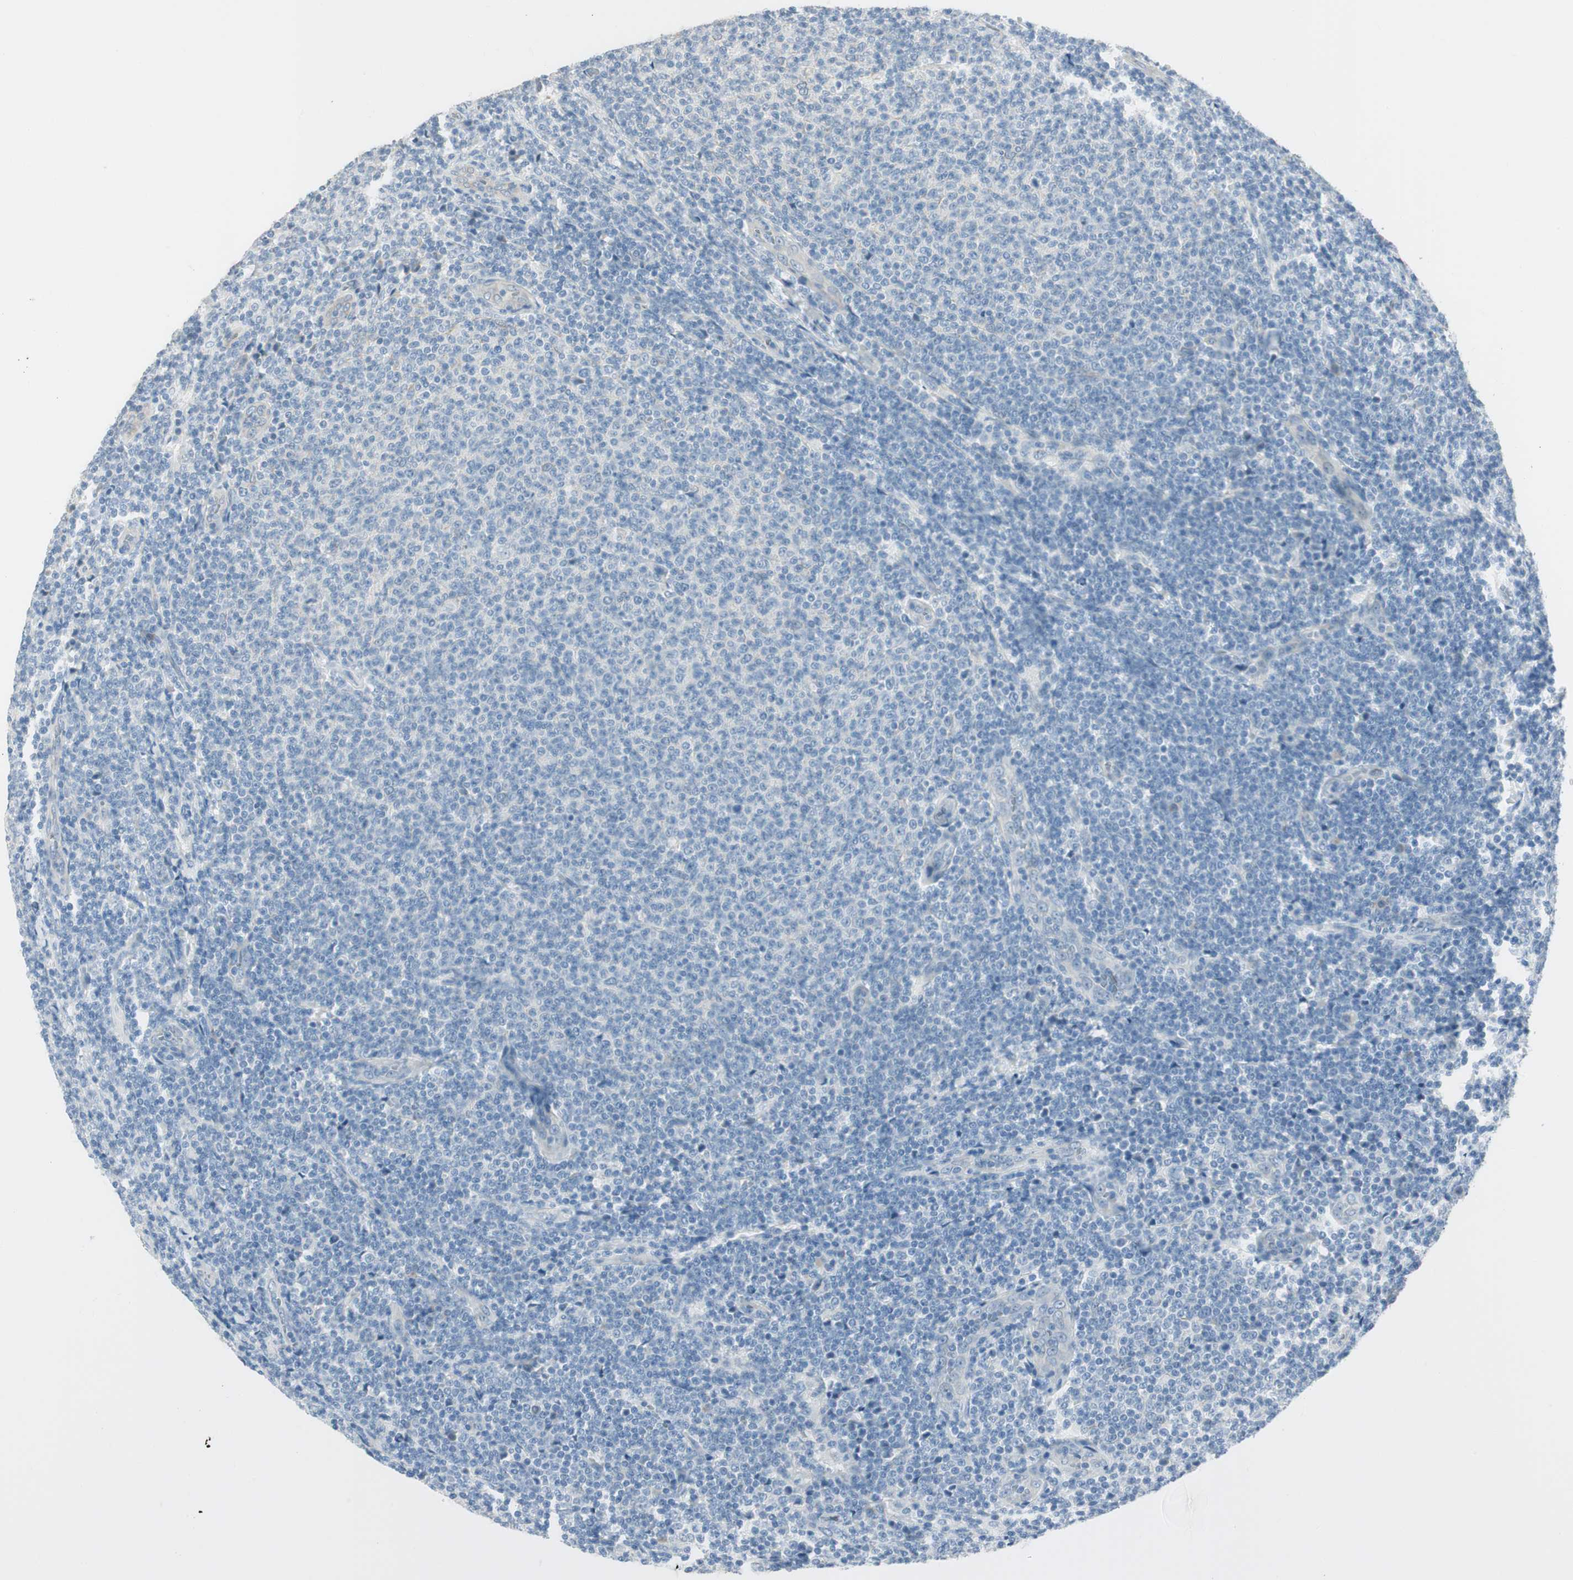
{"staining": {"intensity": "negative", "quantity": "none", "location": "none"}, "tissue": "lymphoma", "cell_type": "Tumor cells", "image_type": "cancer", "snomed": [{"axis": "morphology", "description": "Malignant lymphoma, non-Hodgkin's type, Low grade"}, {"axis": "topography", "description": "Lymph node"}], "caption": "A histopathology image of malignant lymphoma, non-Hodgkin's type (low-grade) stained for a protein exhibits no brown staining in tumor cells.", "gene": "SPINK4", "patient": {"sex": "male", "age": 66}}